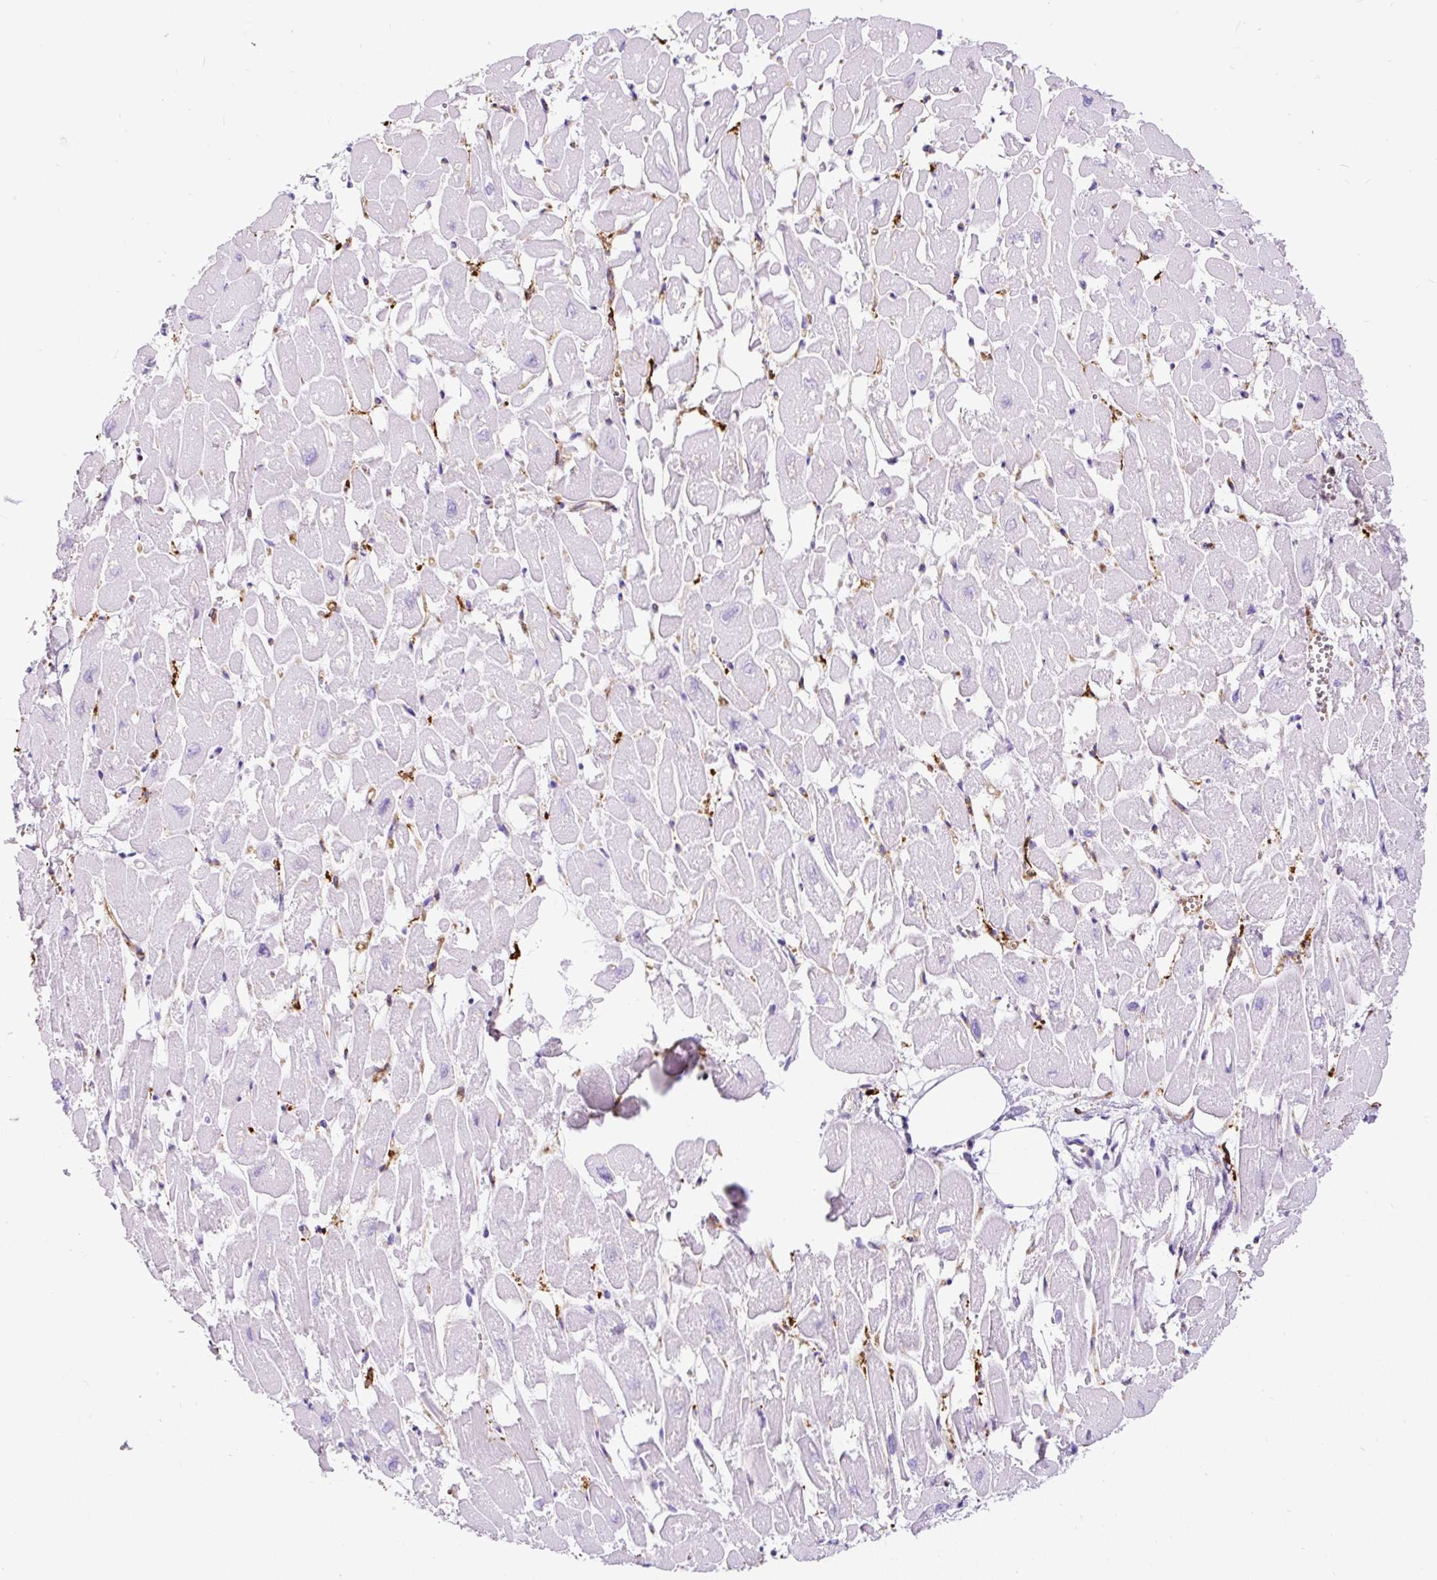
{"staining": {"intensity": "negative", "quantity": "none", "location": "none"}, "tissue": "heart muscle", "cell_type": "Cardiomyocytes", "image_type": "normal", "snomed": [{"axis": "morphology", "description": "Normal tissue, NOS"}, {"axis": "topography", "description": "Heart"}], "caption": "Immunohistochemistry (IHC) histopathology image of normal heart muscle: human heart muscle stained with DAB (3,3'-diaminobenzidine) demonstrates no significant protein positivity in cardiomyocytes.", "gene": "HLA", "patient": {"sex": "male", "age": 54}}